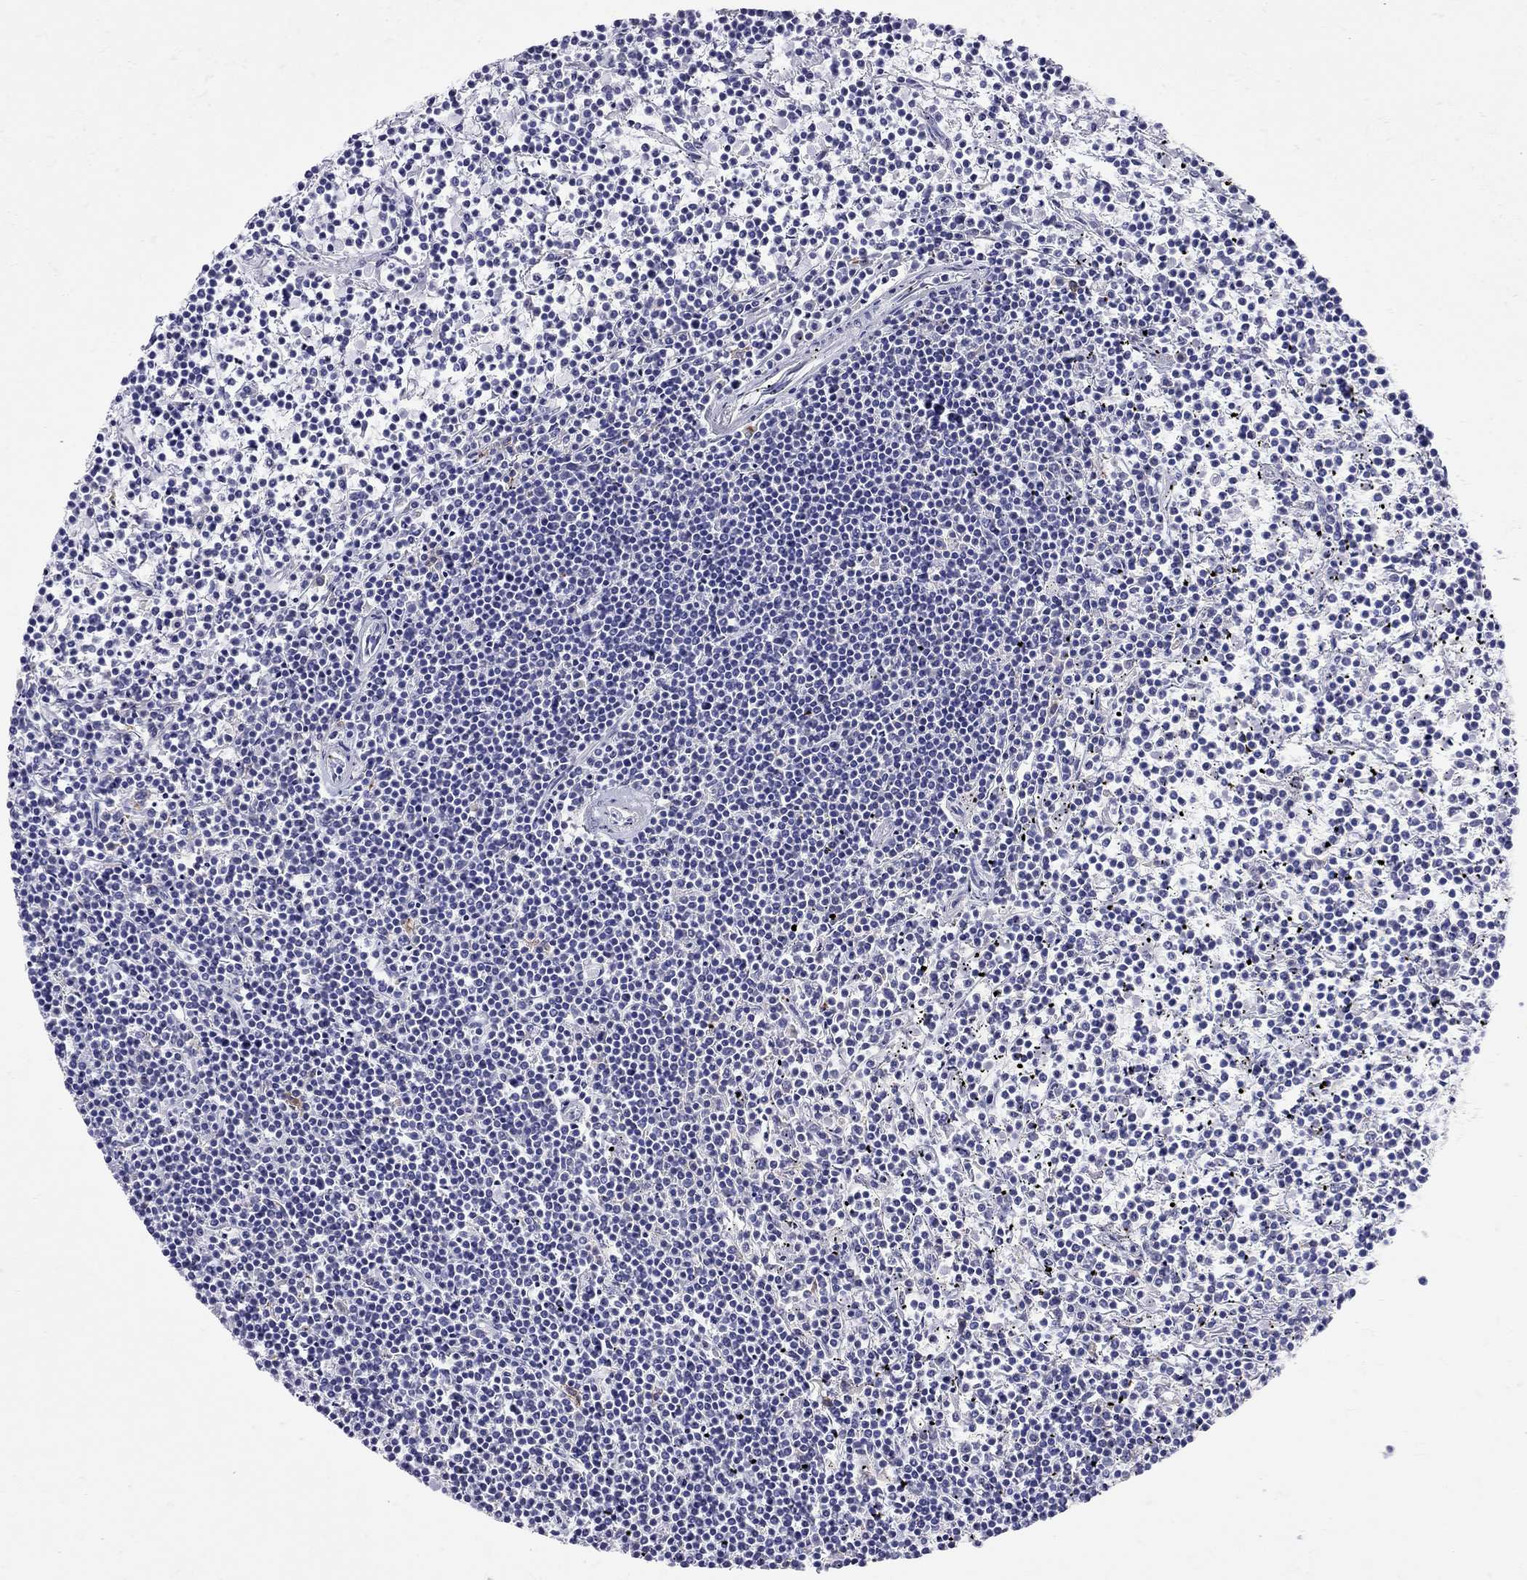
{"staining": {"intensity": "negative", "quantity": "none", "location": "none"}, "tissue": "lymphoma", "cell_type": "Tumor cells", "image_type": "cancer", "snomed": [{"axis": "morphology", "description": "Malignant lymphoma, non-Hodgkin's type, Low grade"}, {"axis": "topography", "description": "Spleen"}], "caption": "Tumor cells show no significant protein expression in low-grade malignant lymphoma, non-Hodgkin's type. The staining is performed using DAB (3,3'-diaminobenzidine) brown chromogen with nuclei counter-stained in using hematoxylin.", "gene": "HLA-DQB2", "patient": {"sex": "female", "age": 19}}